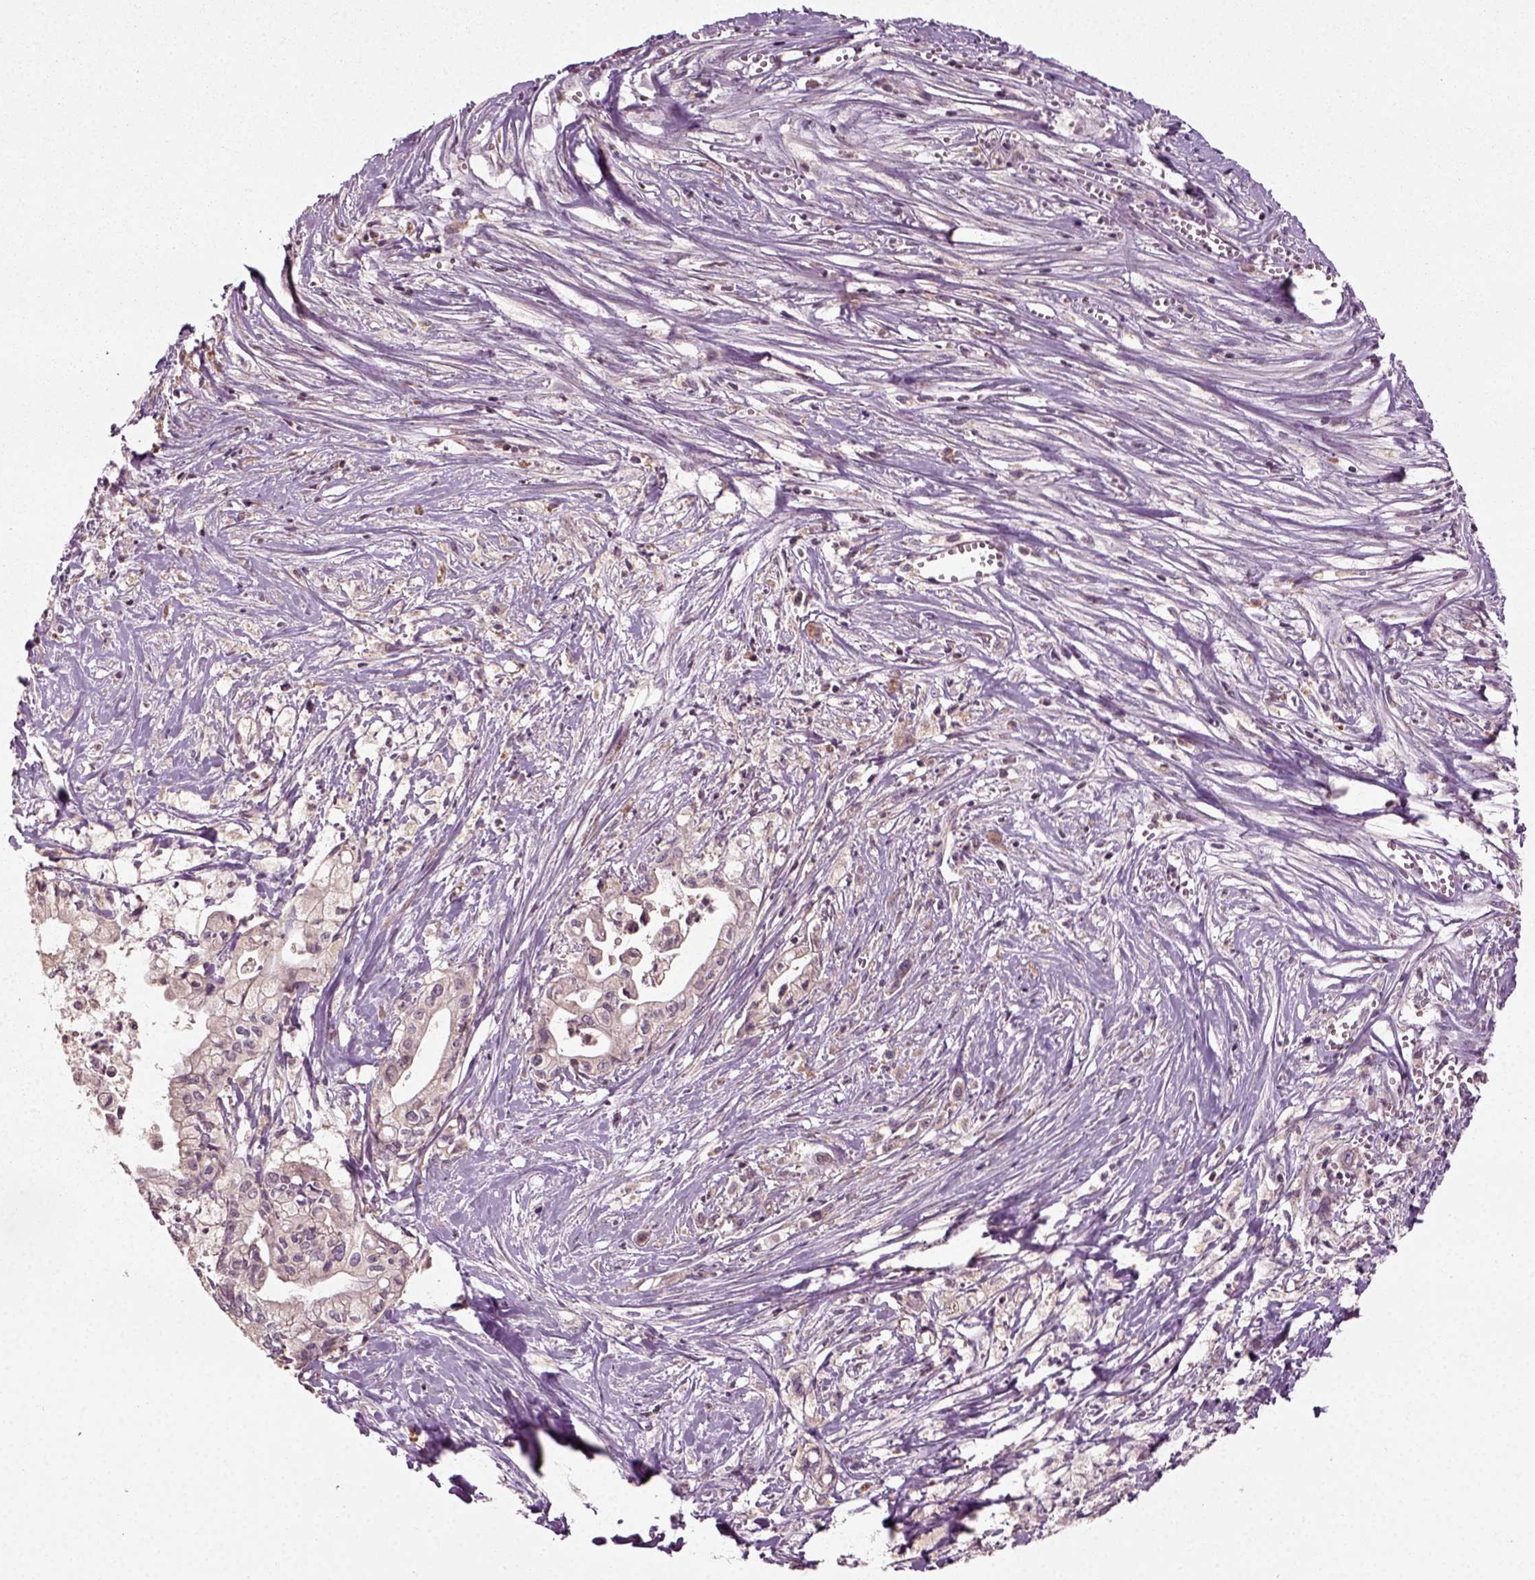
{"staining": {"intensity": "negative", "quantity": "none", "location": "none"}, "tissue": "pancreatic cancer", "cell_type": "Tumor cells", "image_type": "cancer", "snomed": [{"axis": "morphology", "description": "Adenocarcinoma, NOS"}, {"axis": "topography", "description": "Pancreas"}], "caption": "Immunohistochemistry histopathology image of neoplastic tissue: human pancreatic cancer stained with DAB reveals no significant protein expression in tumor cells. (DAB (3,3'-diaminobenzidine) immunohistochemistry with hematoxylin counter stain).", "gene": "ERV3-1", "patient": {"sex": "male", "age": 71}}